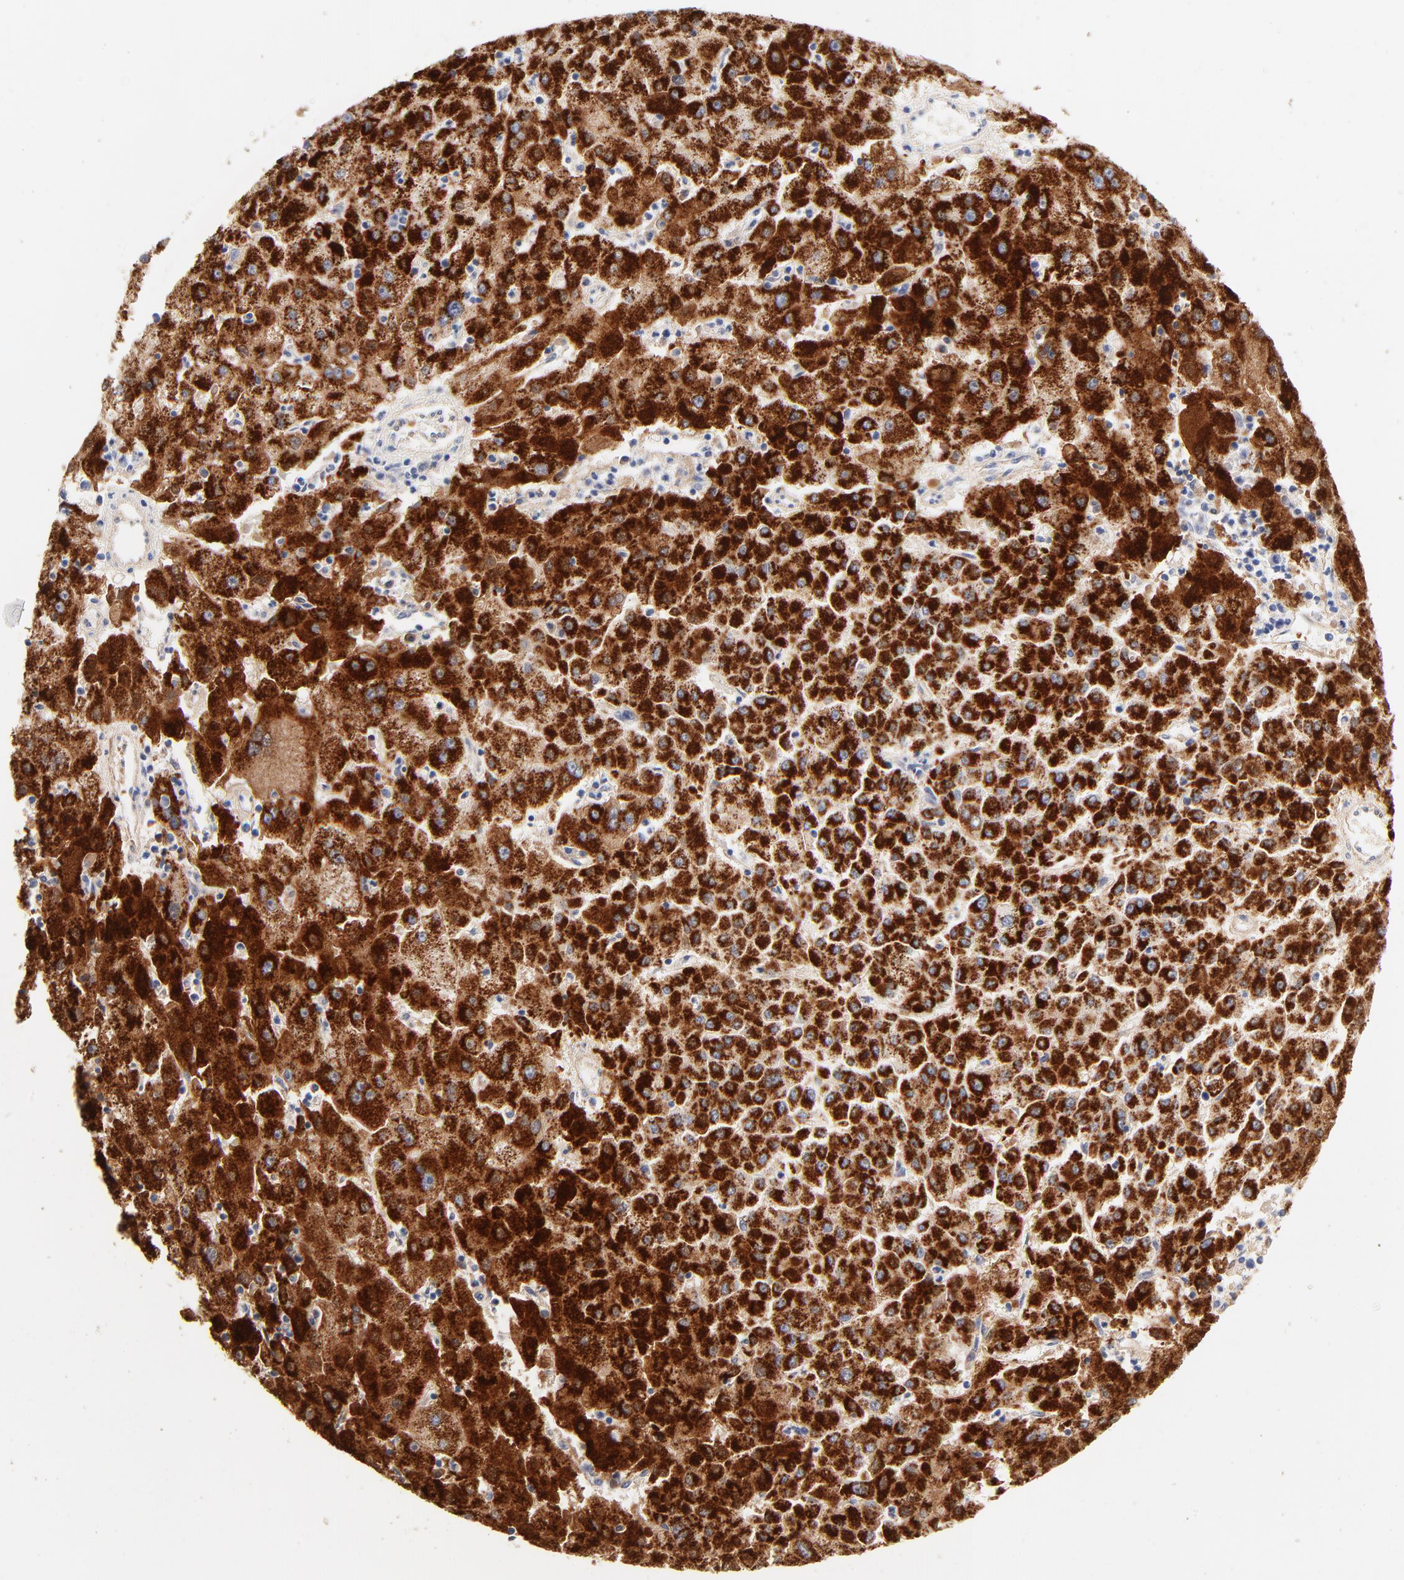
{"staining": {"intensity": "strong", "quantity": ">75%", "location": "cytoplasmic/membranous"}, "tissue": "liver cancer", "cell_type": "Tumor cells", "image_type": "cancer", "snomed": [{"axis": "morphology", "description": "Carcinoma, Hepatocellular, NOS"}, {"axis": "topography", "description": "Liver"}], "caption": "Immunohistochemical staining of human hepatocellular carcinoma (liver) reveals strong cytoplasmic/membranous protein expression in approximately >75% of tumor cells.", "gene": "CPS1", "patient": {"sex": "male", "age": 72}}